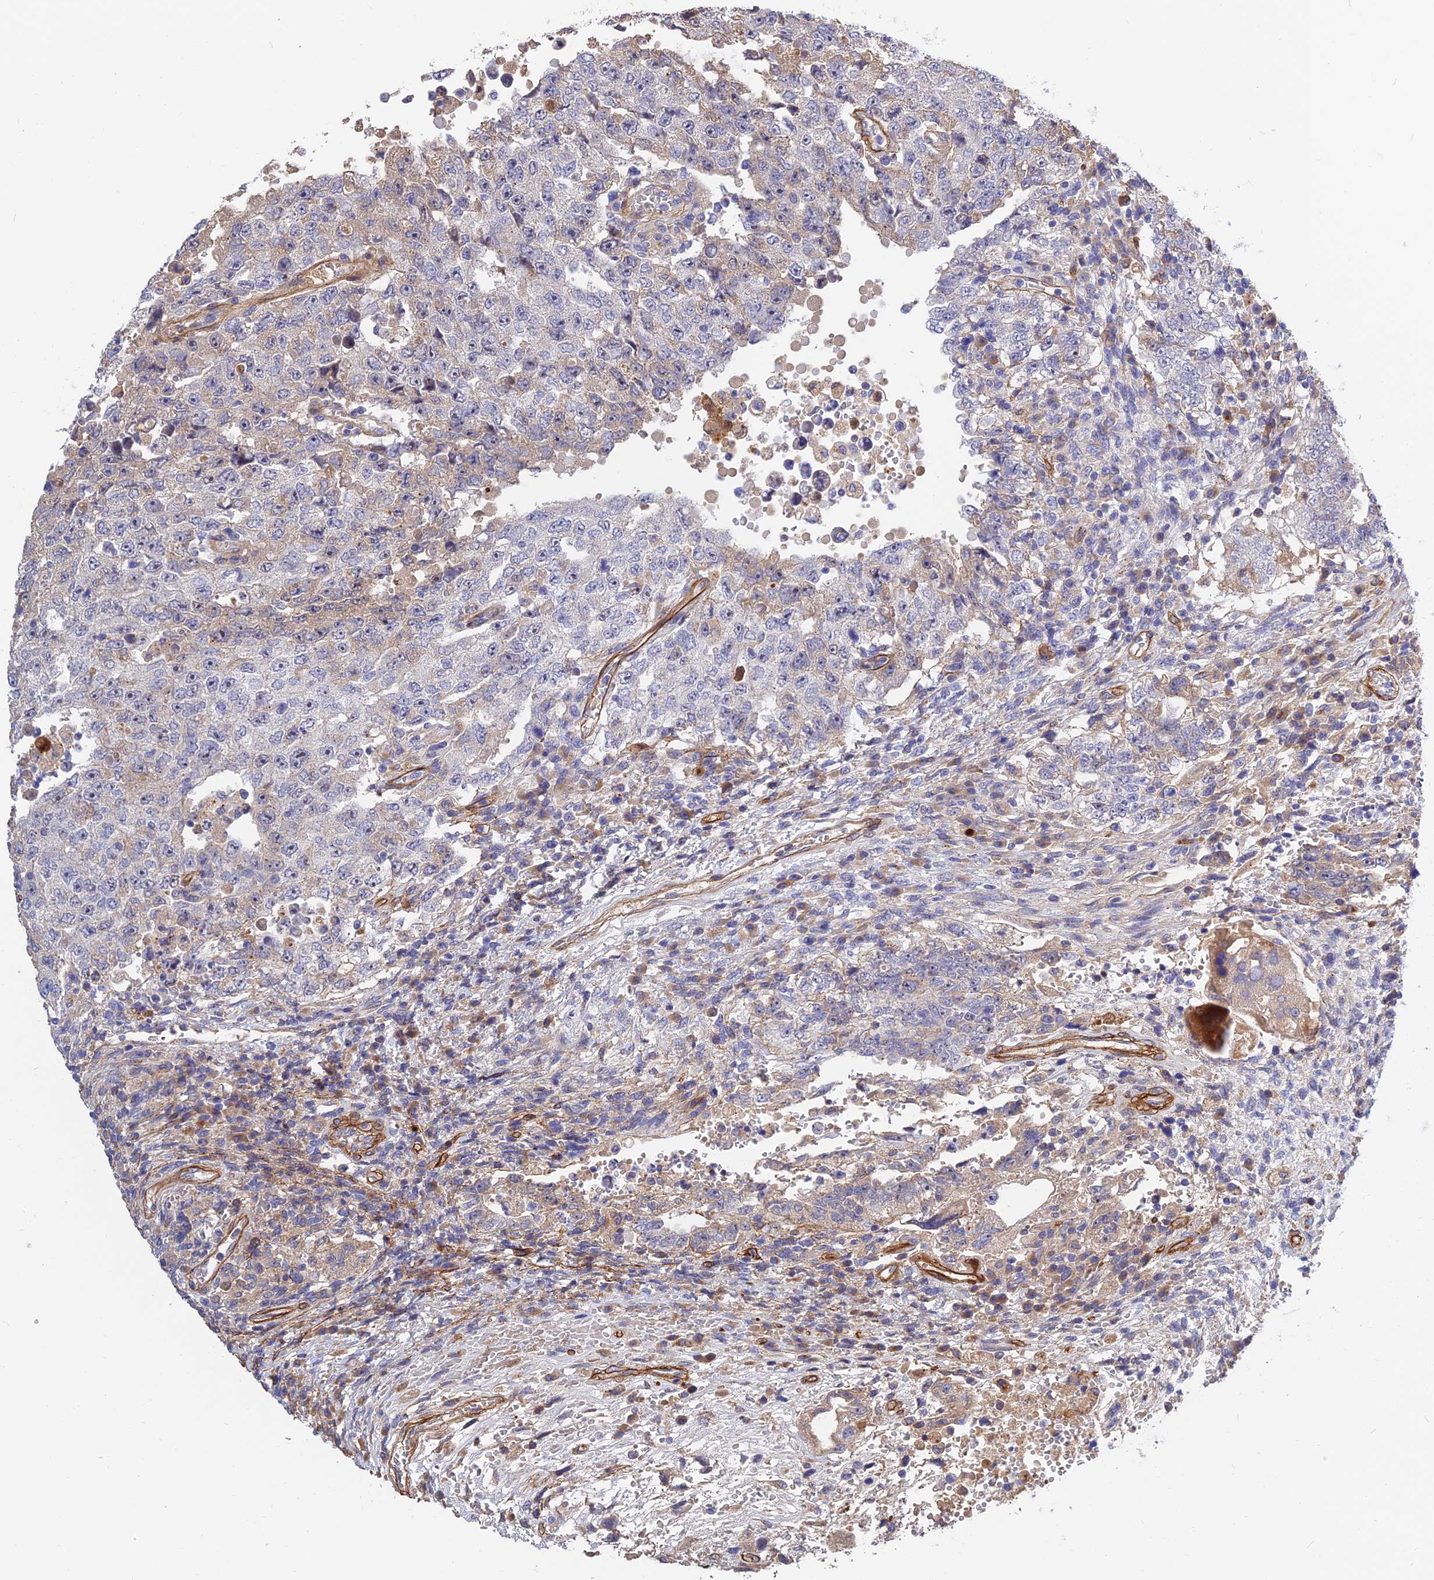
{"staining": {"intensity": "negative", "quantity": "none", "location": "none"}, "tissue": "testis cancer", "cell_type": "Tumor cells", "image_type": "cancer", "snomed": [{"axis": "morphology", "description": "Carcinoma, Embryonal, NOS"}, {"axis": "topography", "description": "Testis"}], "caption": "Image shows no protein expression in tumor cells of embryonal carcinoma (testis) tissue.", "gene": "MRPL35", "patient": {"sex": "male", "age": 26}}